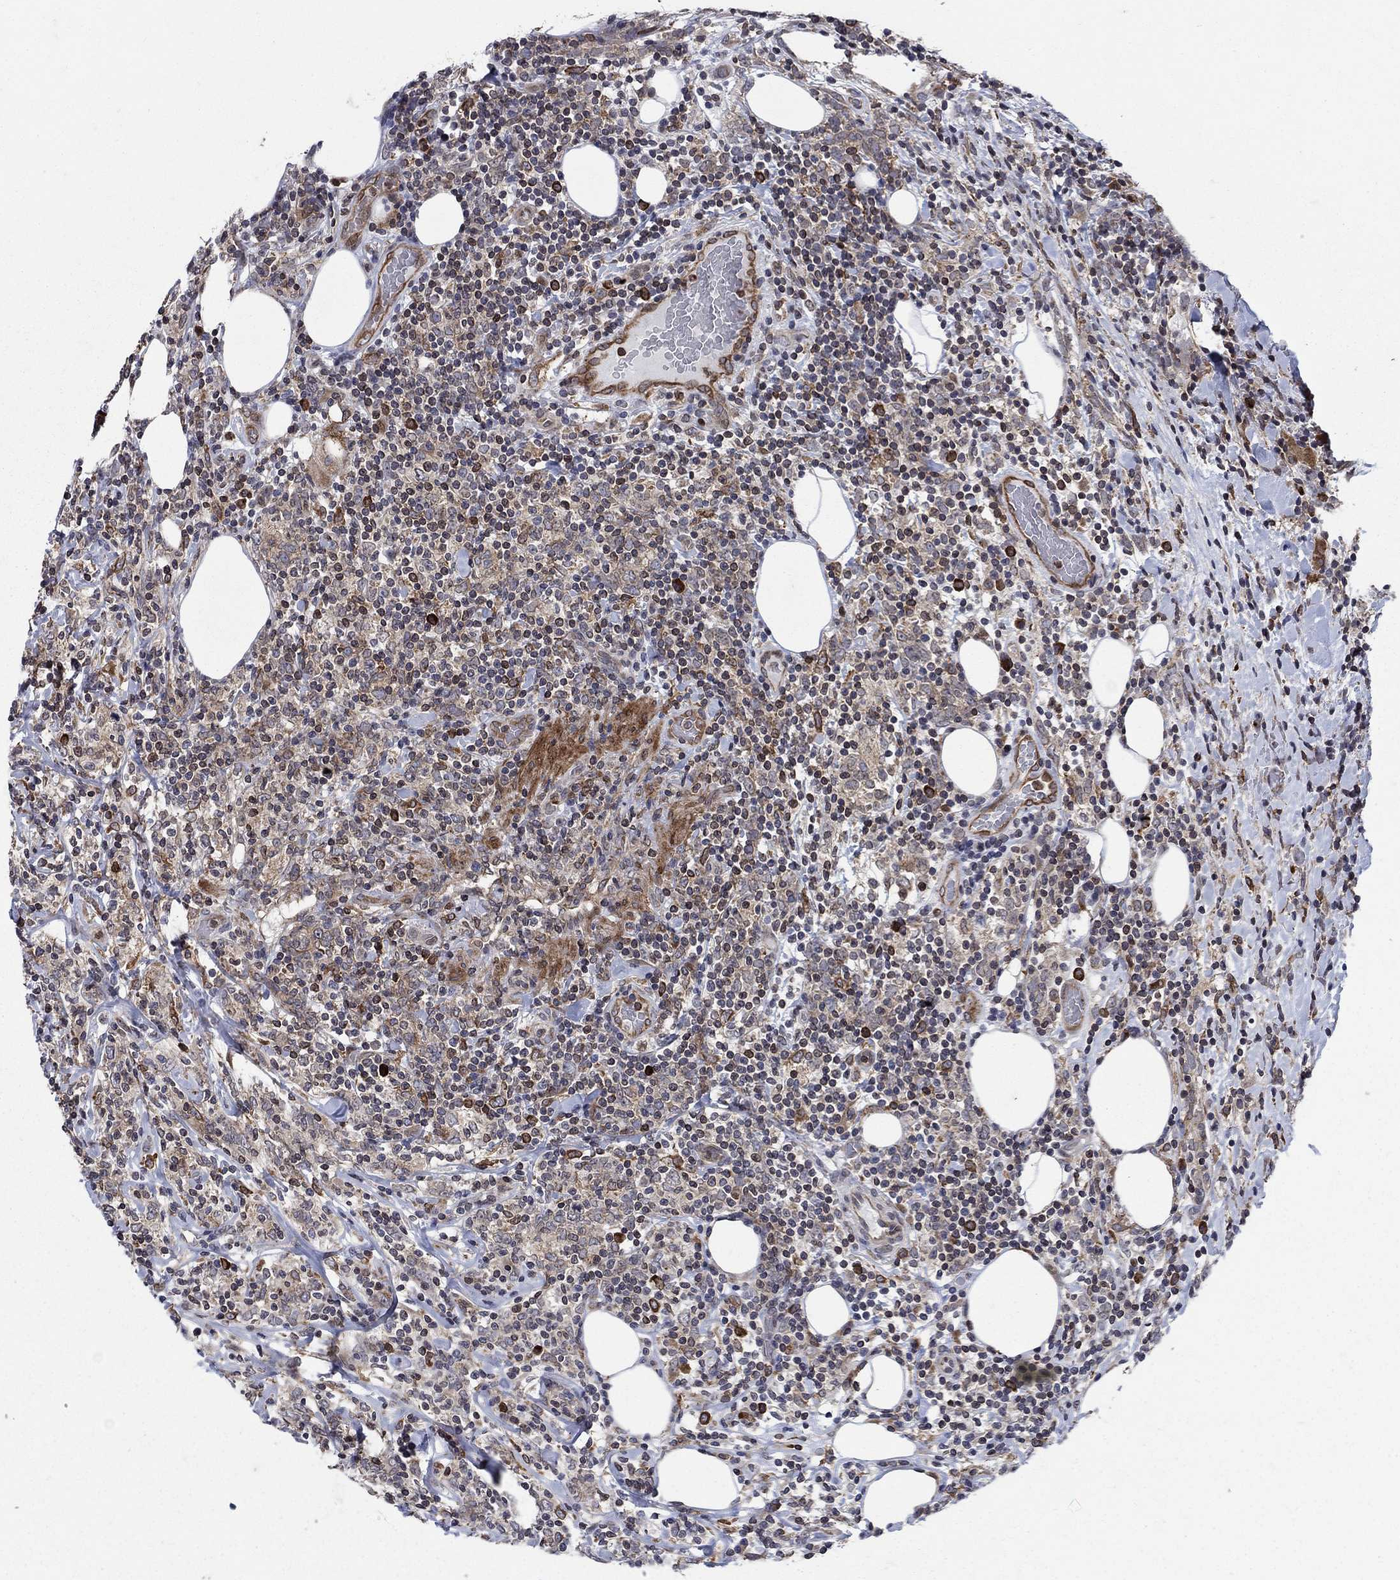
{"staining": {"intensity": "strong", "quantity": "<25%", "location": "cytoplasmic/membranous"}, "tissue": "lymphoma", "cell_type": "Tumor cells", "image_type": "cancer", "snomed": [{"axis": "morphology", "description": "Malignant lymphoma, non-Hodgkin's type, High grade"}, {"axis": "topography", "description": "Lymph node"}], "caption": "Strong cytoplasmic/membranous expression is seen in approximately <25% of tumor cells in malignant lymphoma, non-Hodgkin's type (high-grade).", "gene": "DHRS7", "patient": {"sex": "female", "age": 84}}